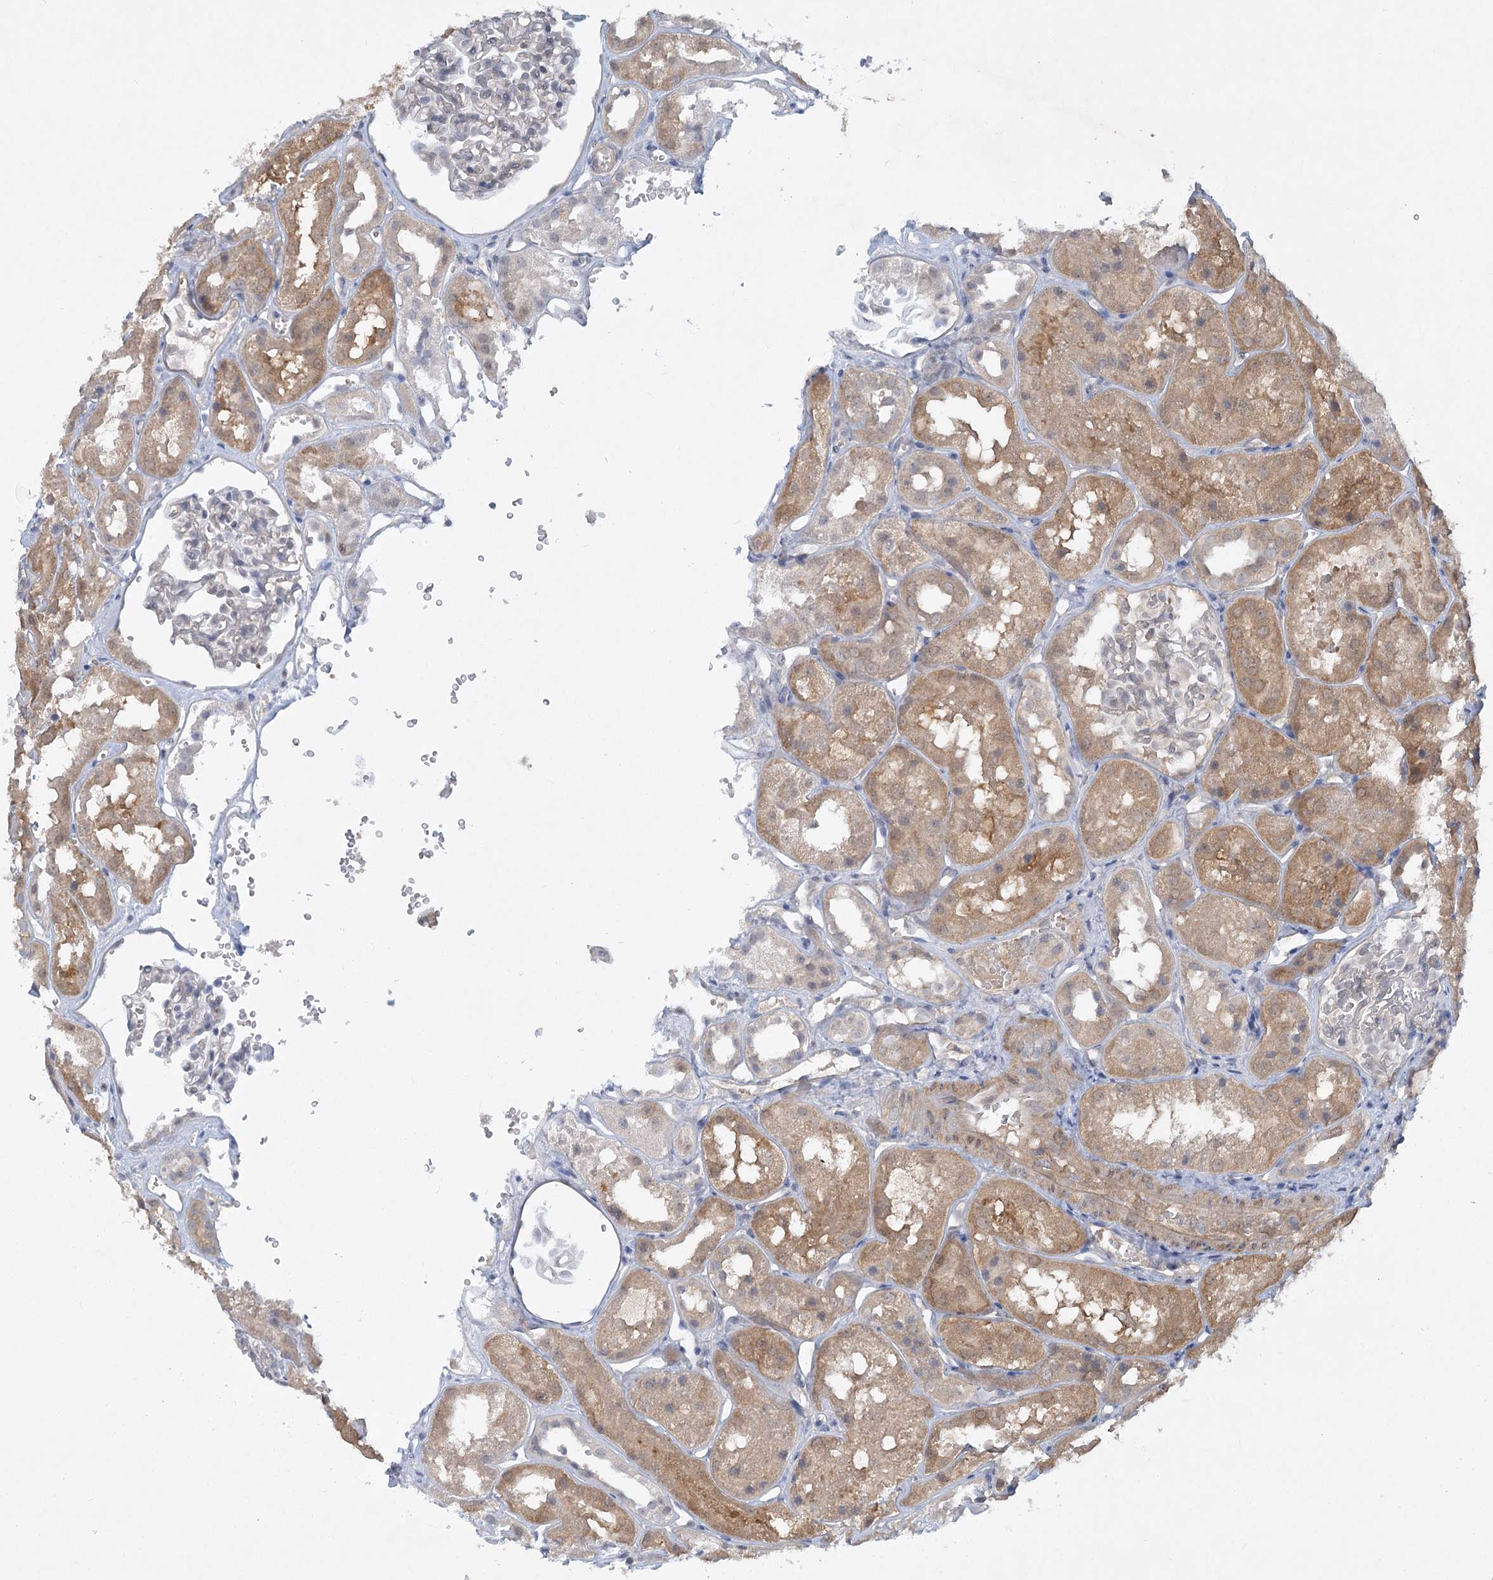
{"staining": {"intensity": "negative", "quantity": "none", "location": "none"}, "tissue": "kidney", "cell_type": "Cells in glomeruli", "image_type": "normal", "snomed": [{"axis": "morphology", "description": "Normal tissue, NOS"}, {"axis": "topography", "description": "Kidney"}], "caption": "Cells in glomeruli show no significant protein positivity in unremarkable kidney.", "gene": "AAMDC", "patient": {"sex": "male", "age": 16}}